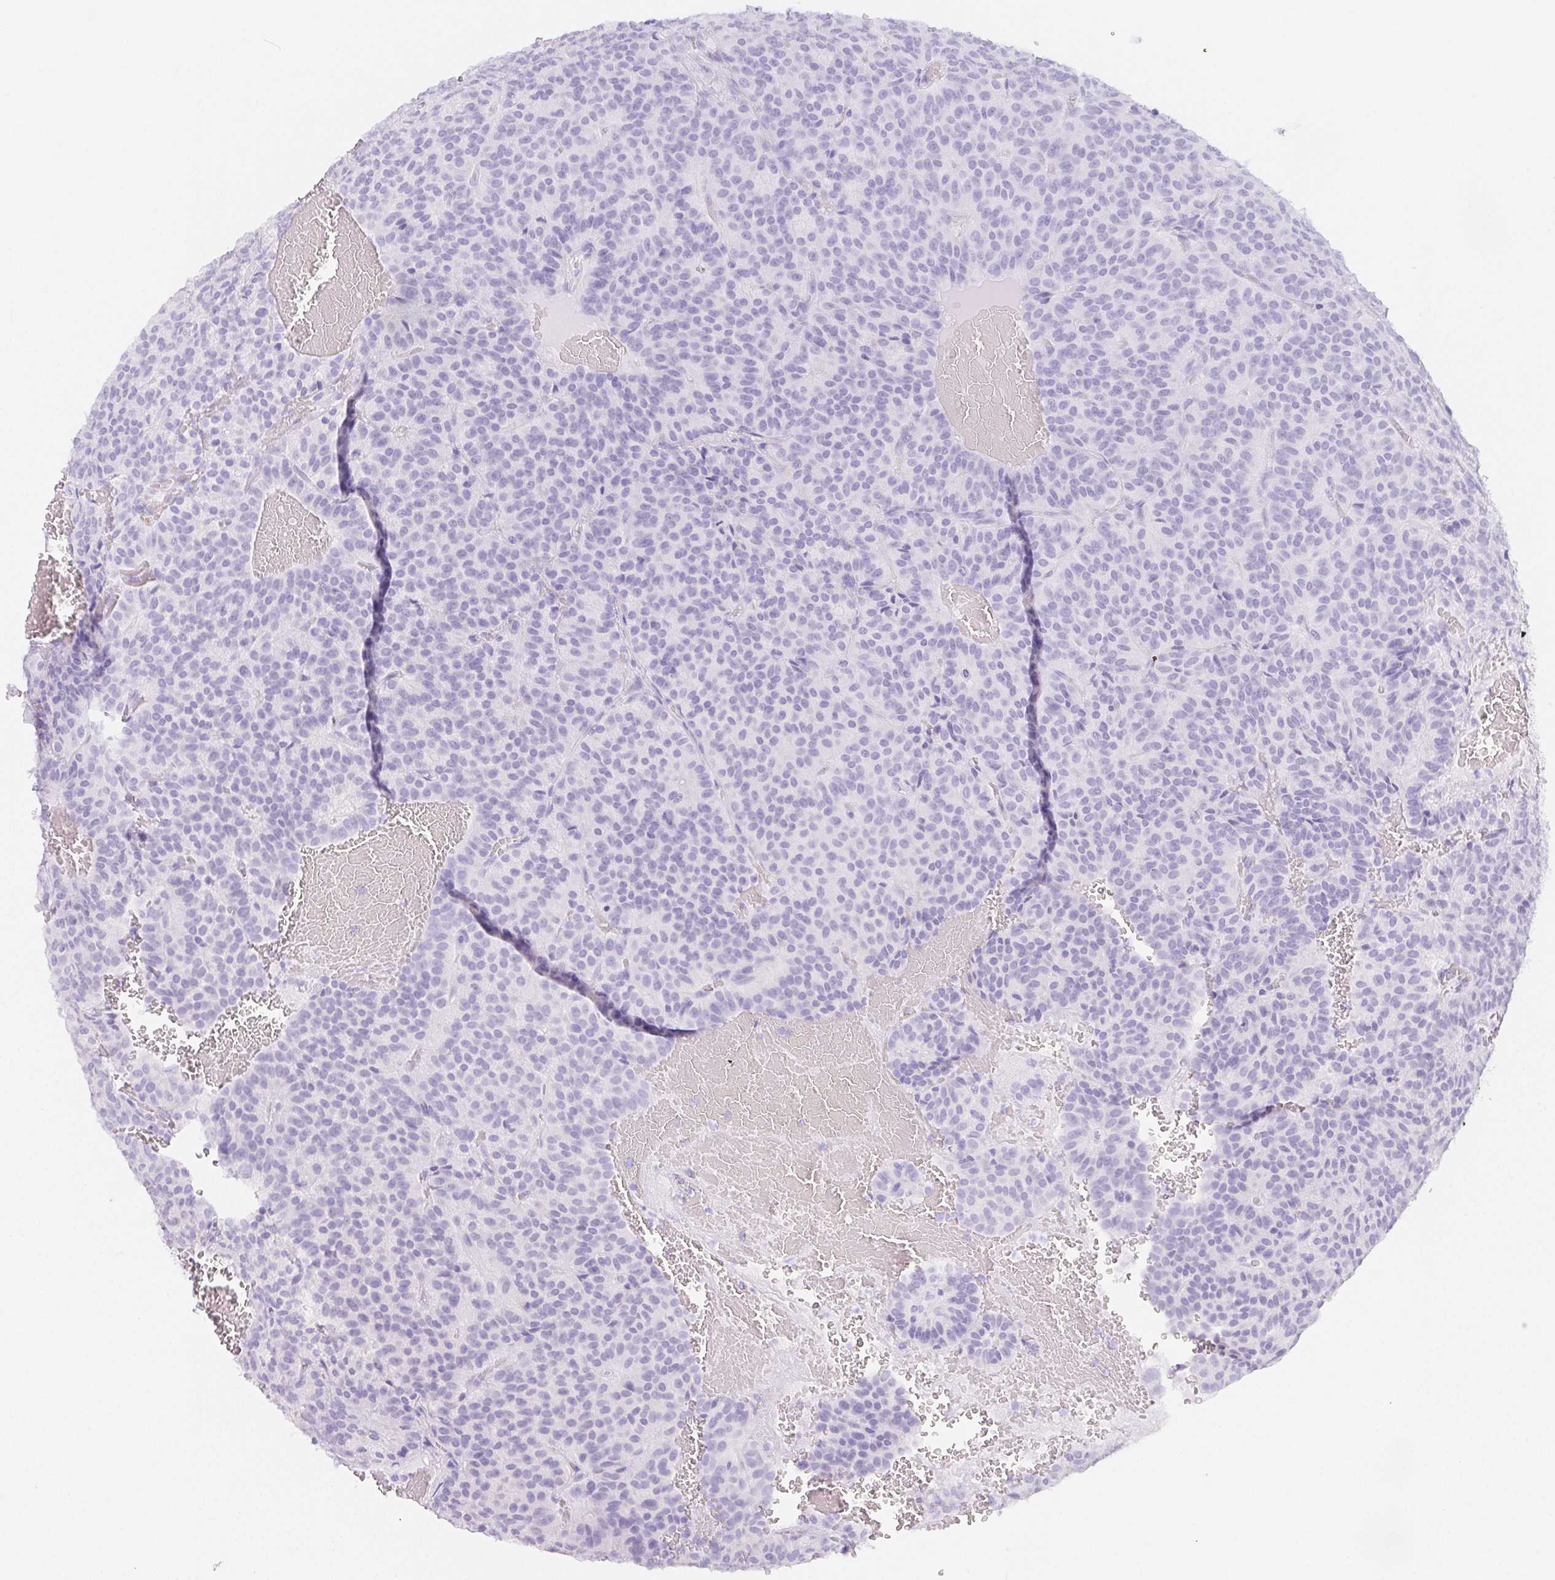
{"staining": {"intensity": "negative", "quantity": "none", "location": "none"}, "tissue": "carcinoid", "cell_type": "Tumor cells", "image_type": "cancer", "snomed": [{"axis": "morphology", "description": "Carcinoid, malignant, NOS"}, {"axis": "topography", "description": "Lung"}], "caption": "Immunohistochemistry (IHC) of human malignant carcinoid displays no positivity in tumor cells.", "gene": "ZBBX", "patient": {"sex": "male", "age": 70}}